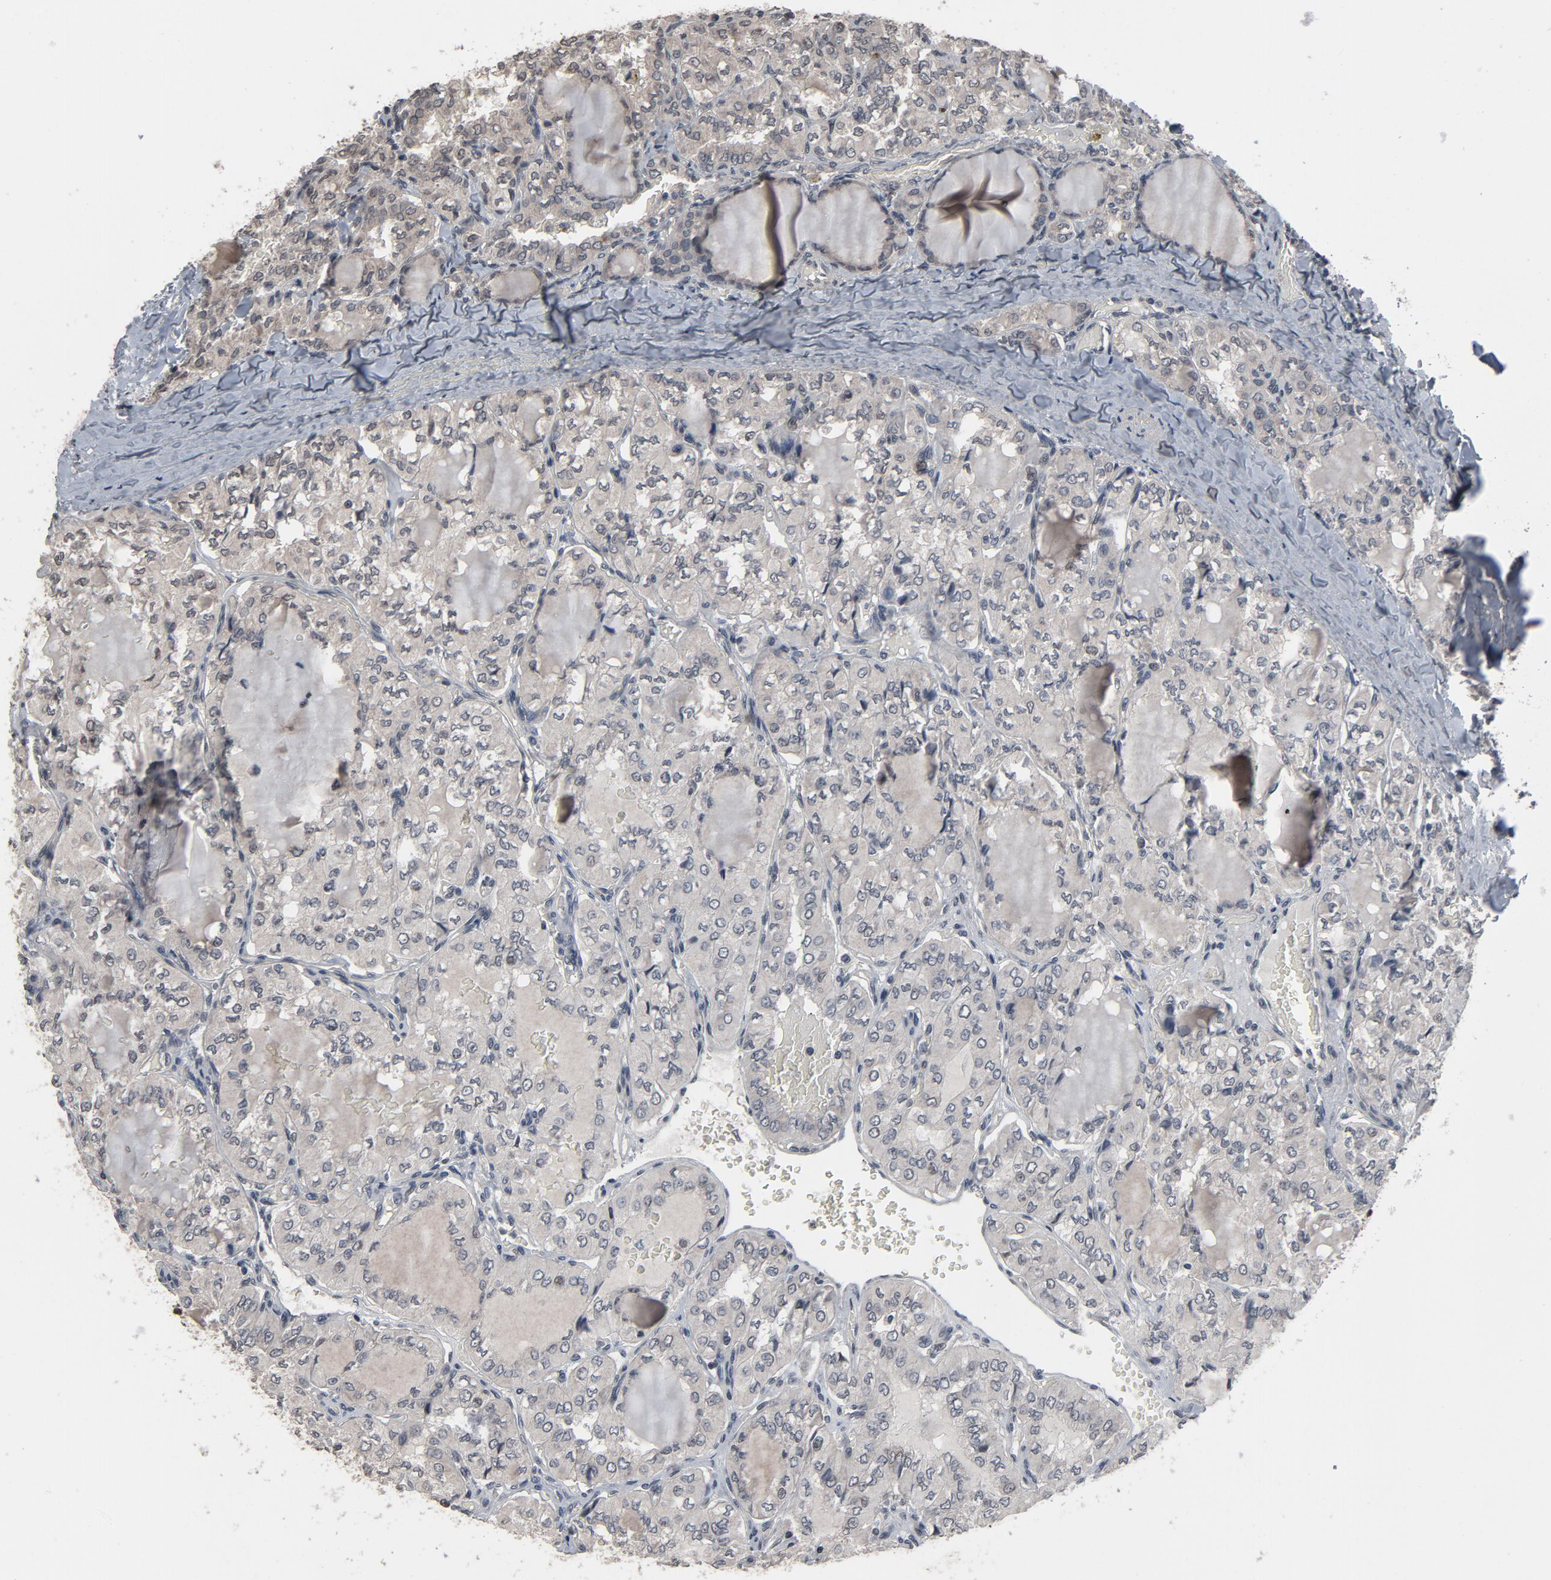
{"staining": {"intensity": "weak", "quantity": "25%-75%", "location": "cytoplasmic/membranous"}, "tissue": "thyroid cancer", "cell_type": "Tumor cells", "image_type": "cancer", "snomed": [{"axis": "morphology", "description": "Papillary adenocarcinoma, NOS"}, {"axis": "topography", "description": "Thyroid gland"}], "caption": "Protein staining by IHC demonstrates weak cytoplasmic/membranous staining in approximately 25%-75% of tumor cells in thyroid papillary adenocarcinoma.", "gene": "POM121", "patient": {"sex": "male", "age": 20}}